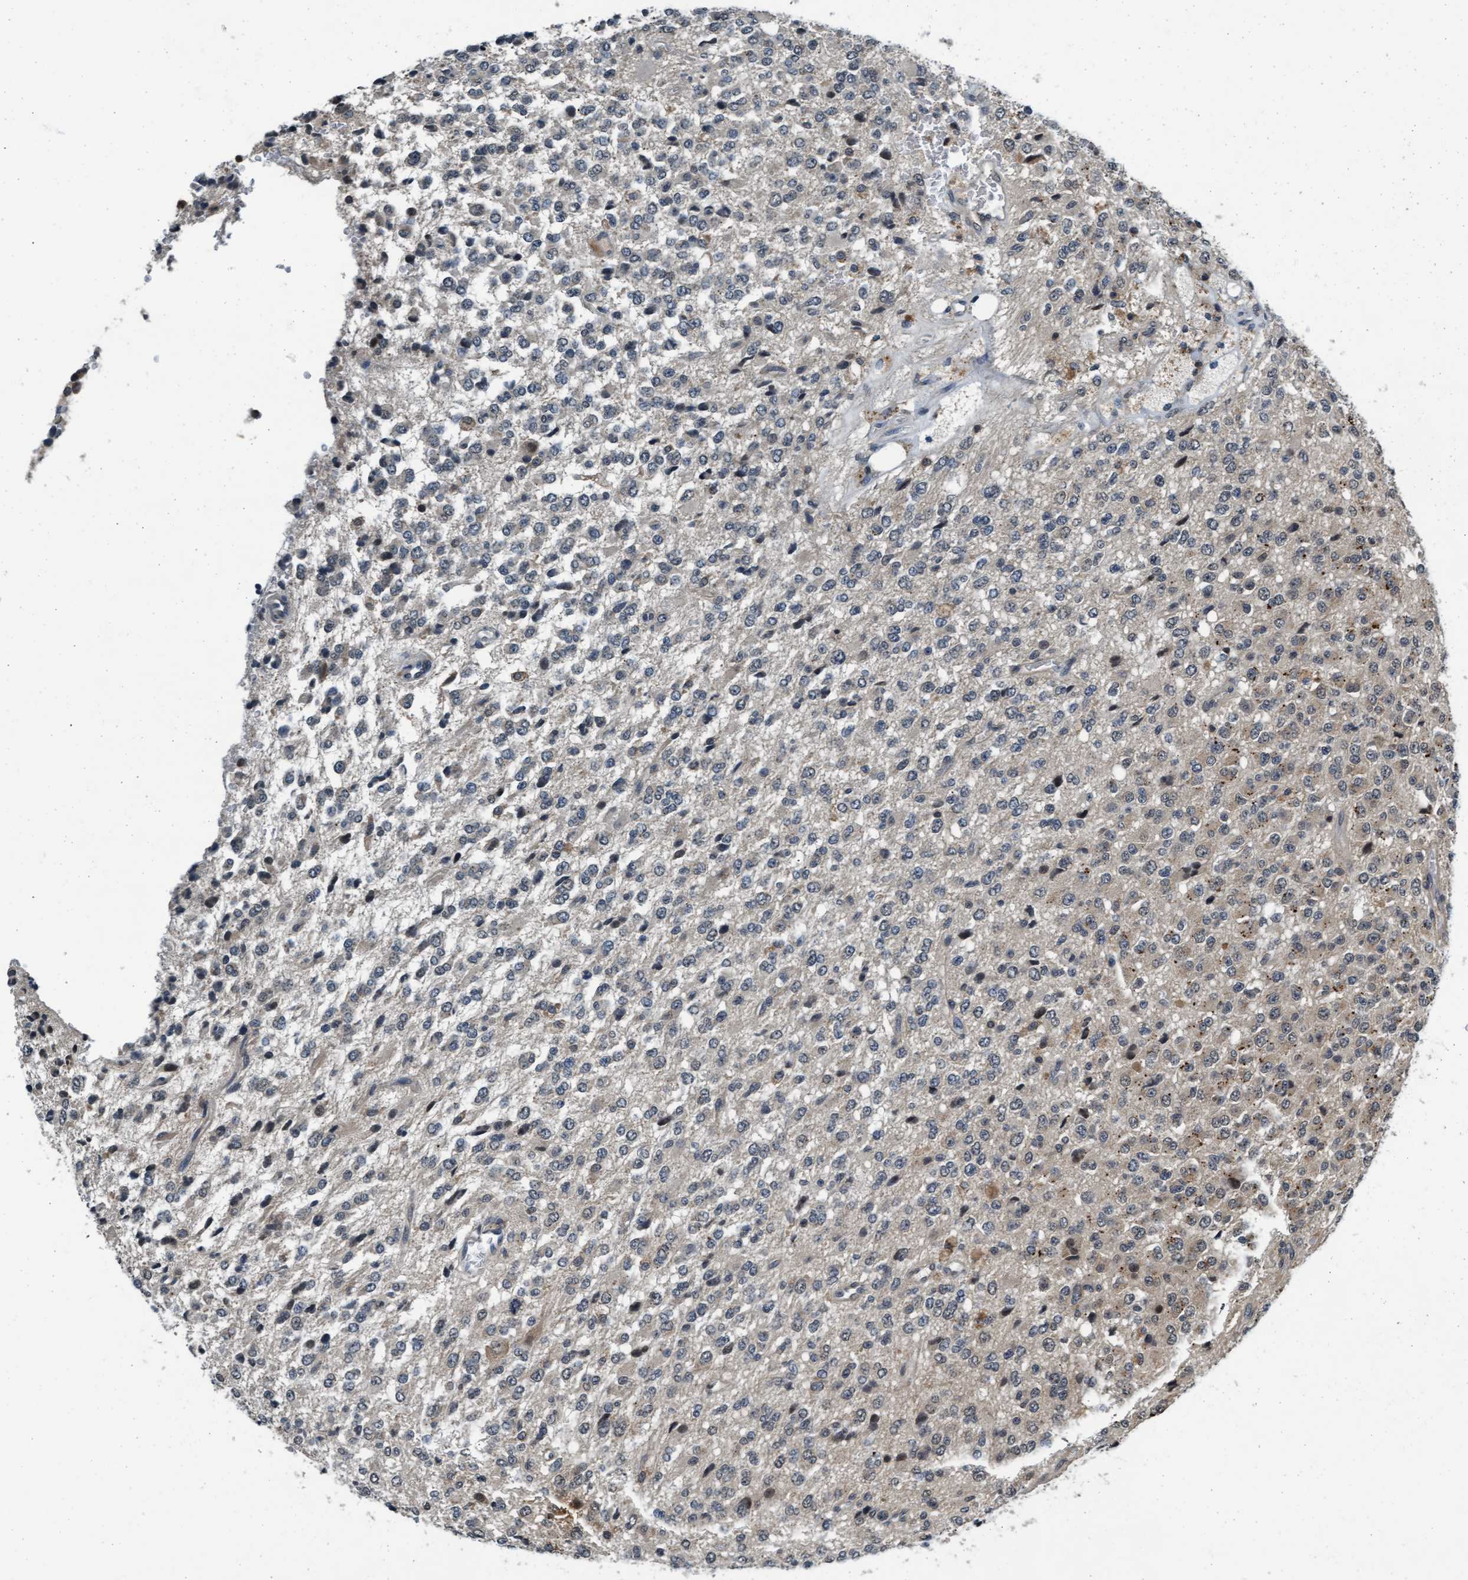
{"staining": {"intensity": "weak", "quantity": "<25%", "location": "cytoplasmic/membranous"}, "tissue": "glioma", "cell_type": "Tumor cells", "image_type": "cancer", "snomed": [{"axis": "morphology", "description": "Glioma, malignant, High grade"}, {"axis": "topography", "description": "pancreas cauda"}], "caption": "IHC of human glioma demonstrates no positivity in tumor cells.", "gene": "WASF1", "patient": {"sex": "male", "age": 60}}